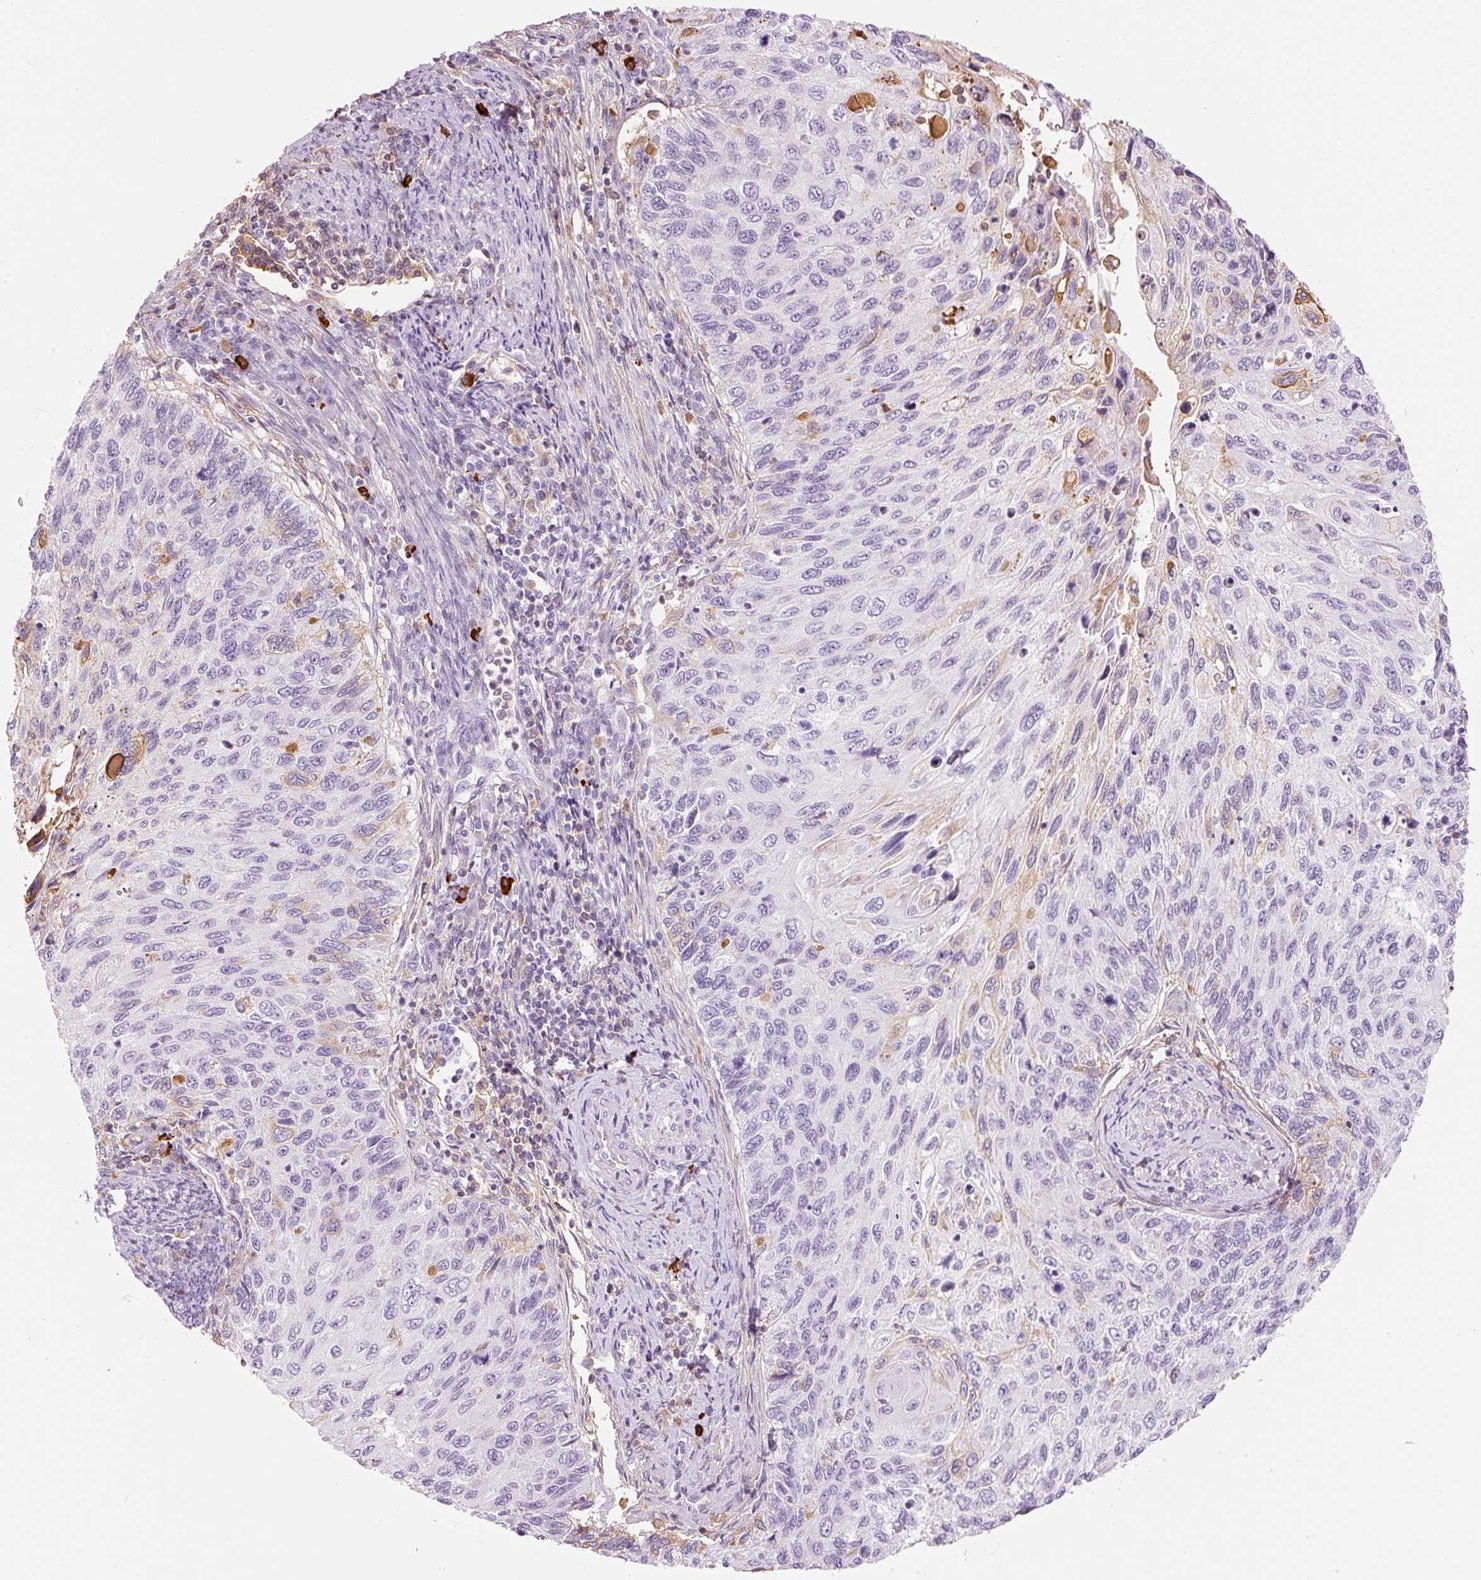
{"staining": {"intensity": "weak", "quantity": "<25%", "location": "cytoplasmic/membranous"}, "tissue": "cervical cancer", "cell_type": "Tumor cells", "image_type": "cancer", "snomed": [{"axis": "morphology", "description": "Squamous cell carcinoma, NOS"}, {"axis": "topography", "description": "Cervix"}], "caption": "Immunohistochemical staining of human cervical cancer demonstrates no significant staining in tumor cells.", "gene": "PRPF38B", "patient": {"sex": "female", "age": 70}}